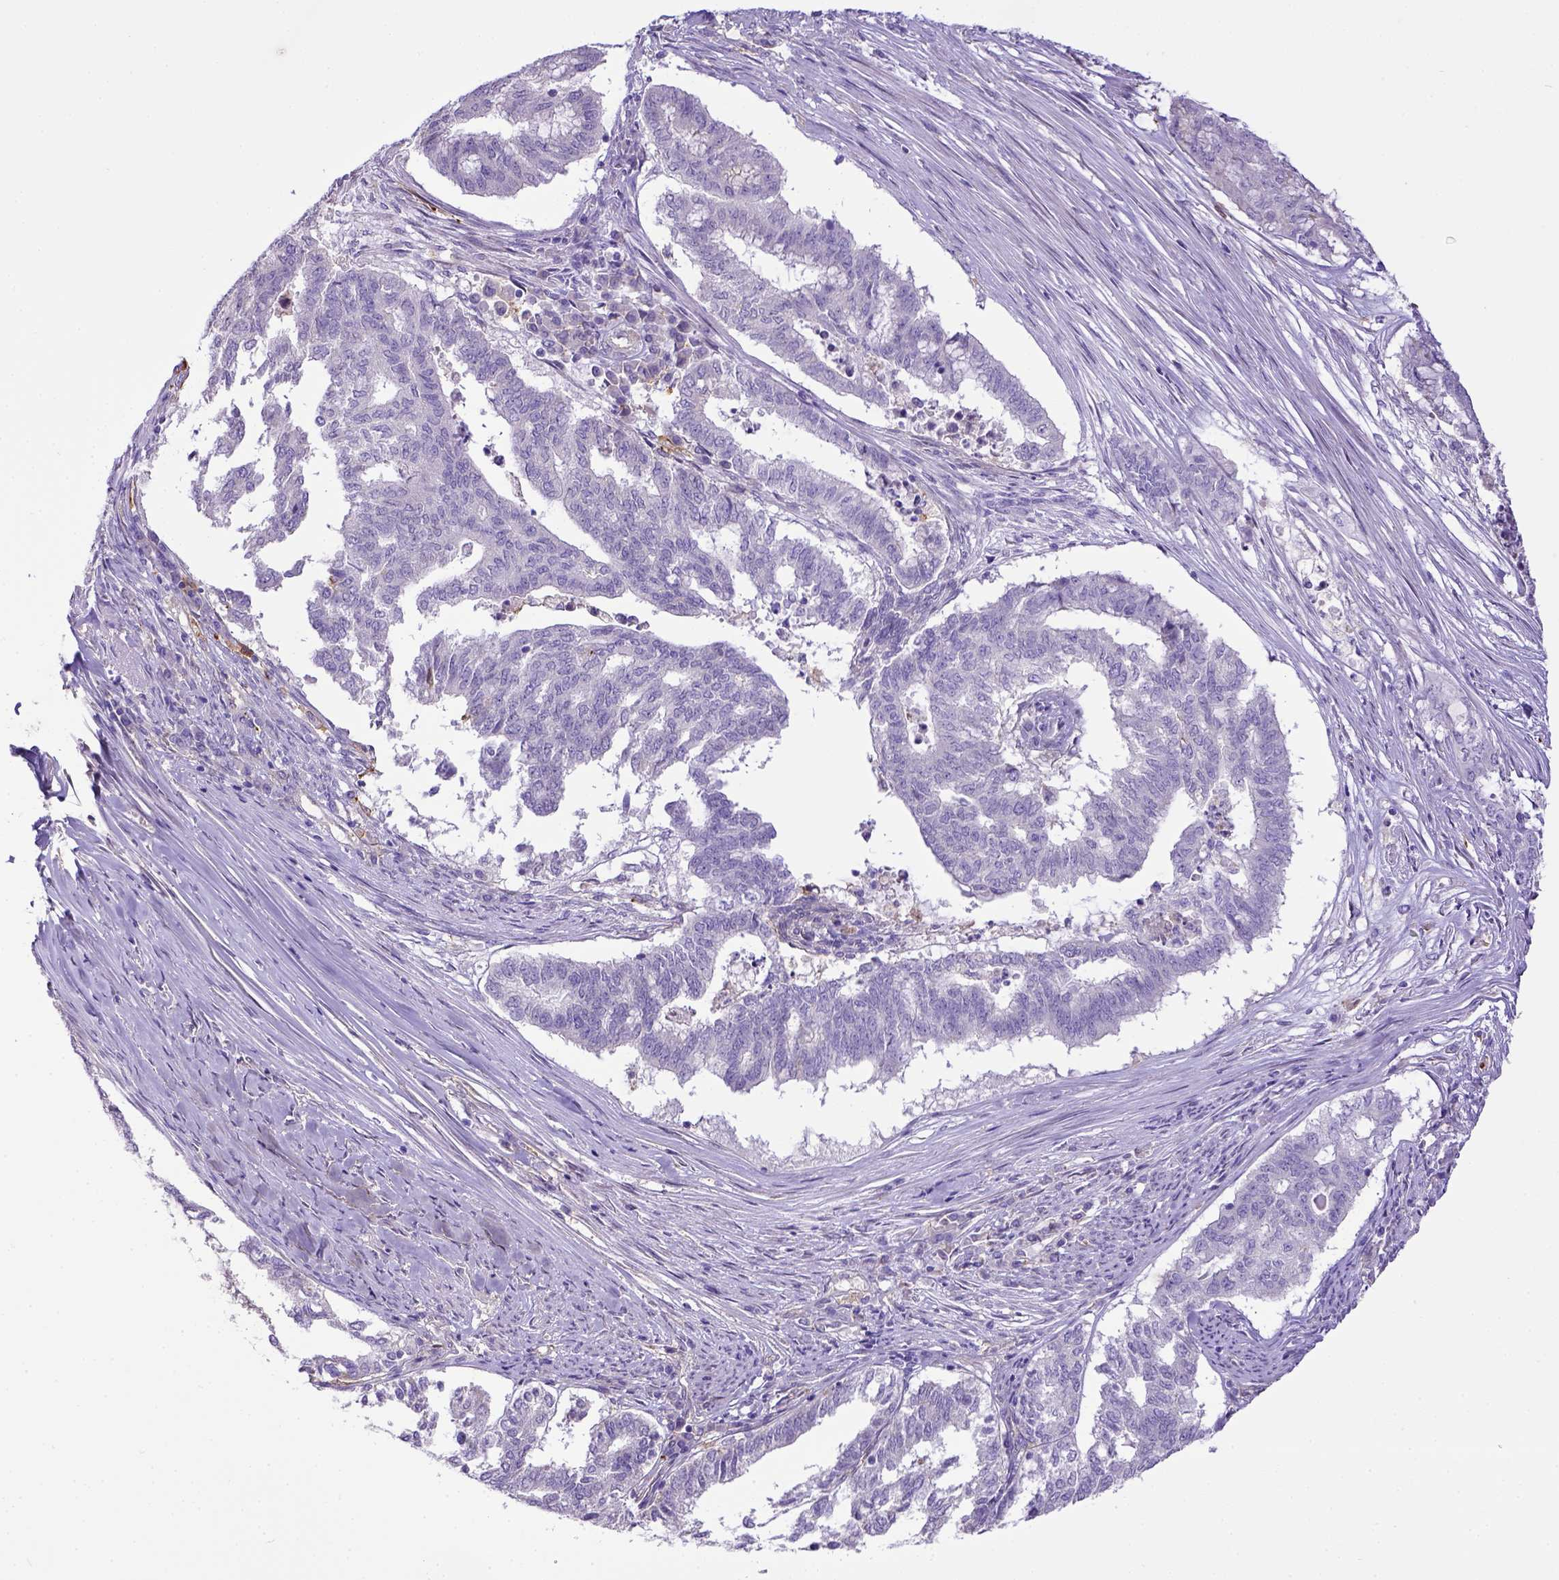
{"staining": {"intensity": "negative", "quantity": "none", "location": "none"}, "tissue": "endometrial cancer", "cell_type": "Tumor cells", "image_type": "cancer", "snomed": [{"axis": "morphology", "description": "Adenocarcinoma, NOS"}, {"axis": "topography", "description": "Endometrium"}], "caption": "Protein analysis of endometrial adenocarcinoma exhibits no significant staining in tumor cells. The staining is performed using DAB brown chromogen with nuclei counter-stained in using hematoxylin.", "gene": "CD40", "patient": {"sex": "female", "age": 79}}